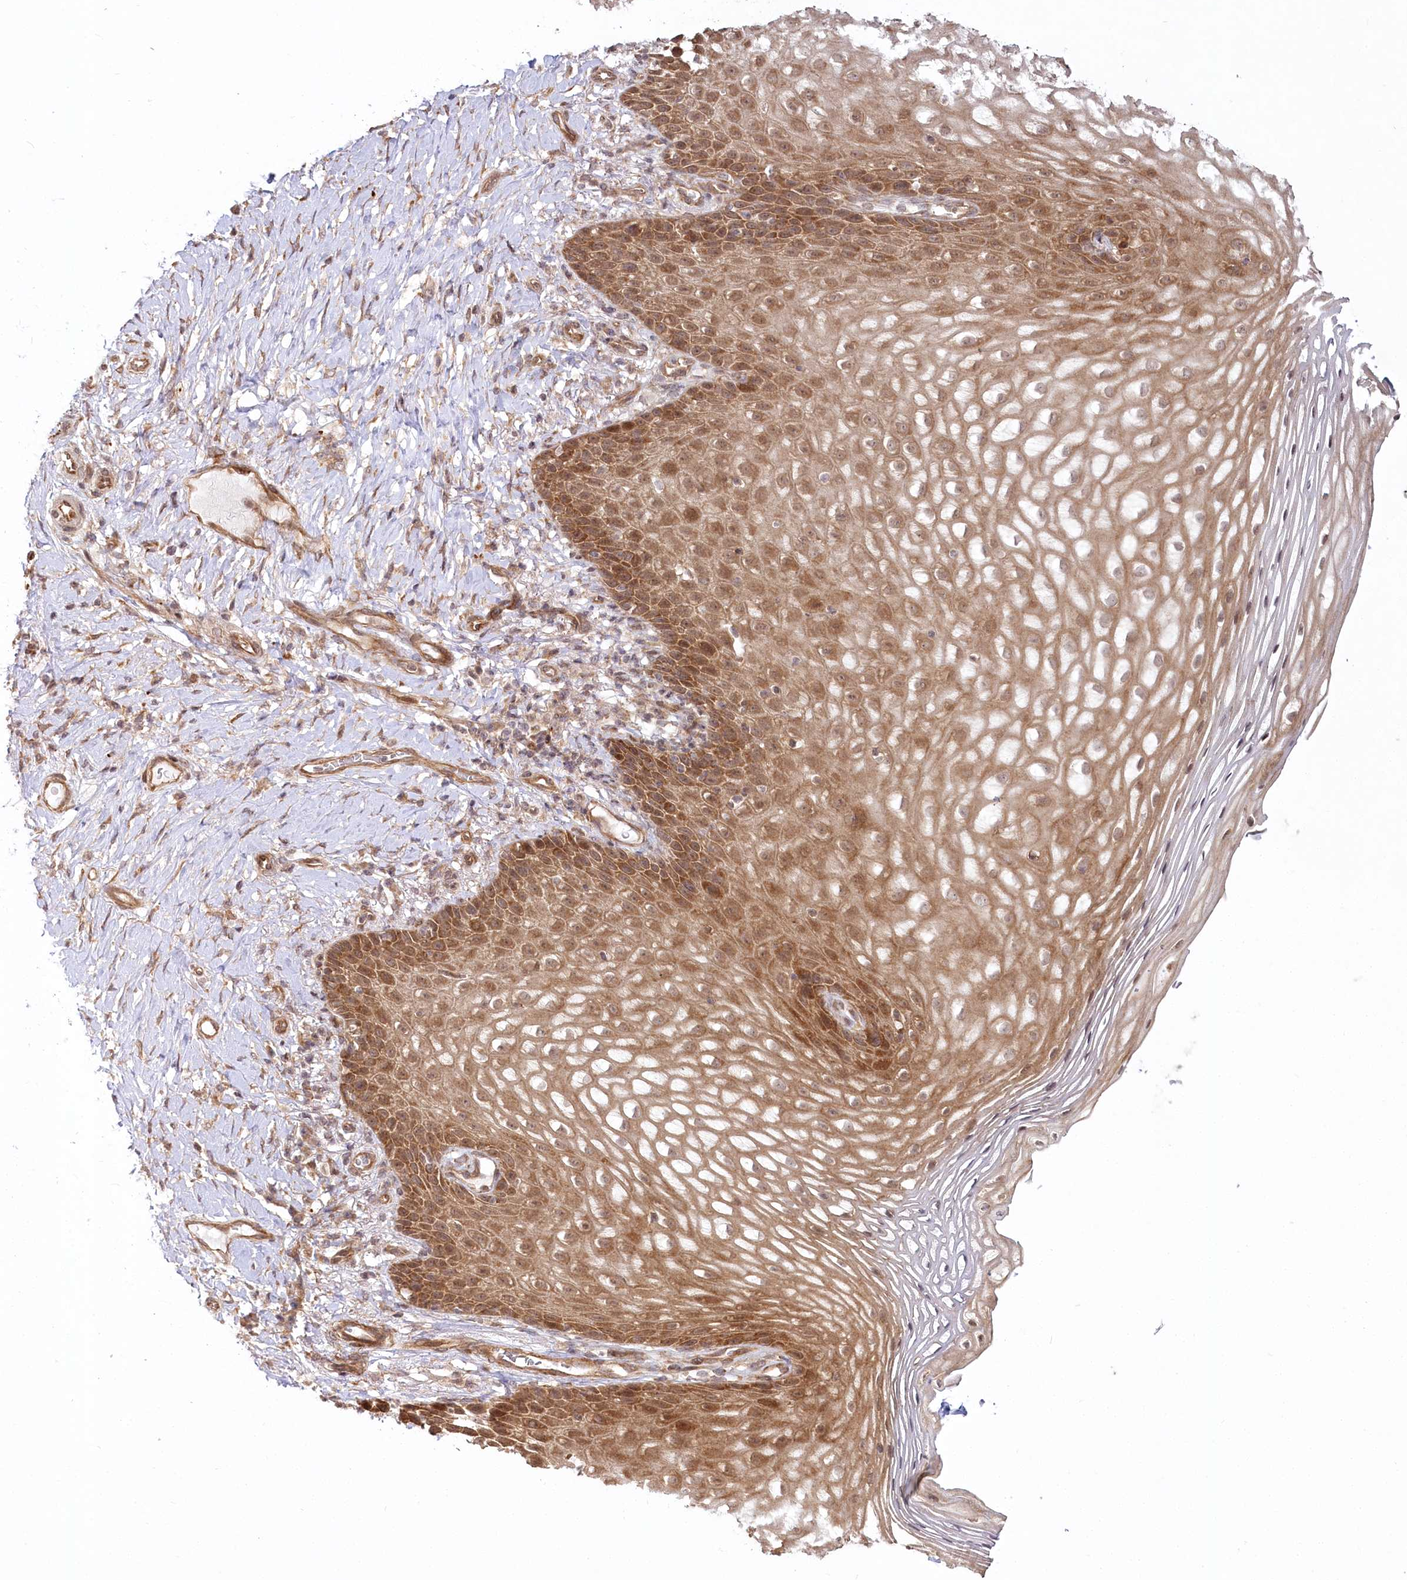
{"staining": {"intensity": "moderate", "quantity": ">75%", "location": "cytoplasmic/membranous"}, "tissue": "vagina", "cell_type": "Squamous epithelial cells", "image_type": "normal", "snomed": [{"axis": "morphology", "description": "Normal tissue, NOS"}, {"axis": "topography", "description": "Vagina"}], "caption": "Protein staining of benign vagina demonstrates moderate cytoplasmic/membranous positivity in approximately >75% of squamous epithelial cells. Nuclei are stained in blue.", "gene": "CEP70", "patient": {"sex": "female", "age": 60}}